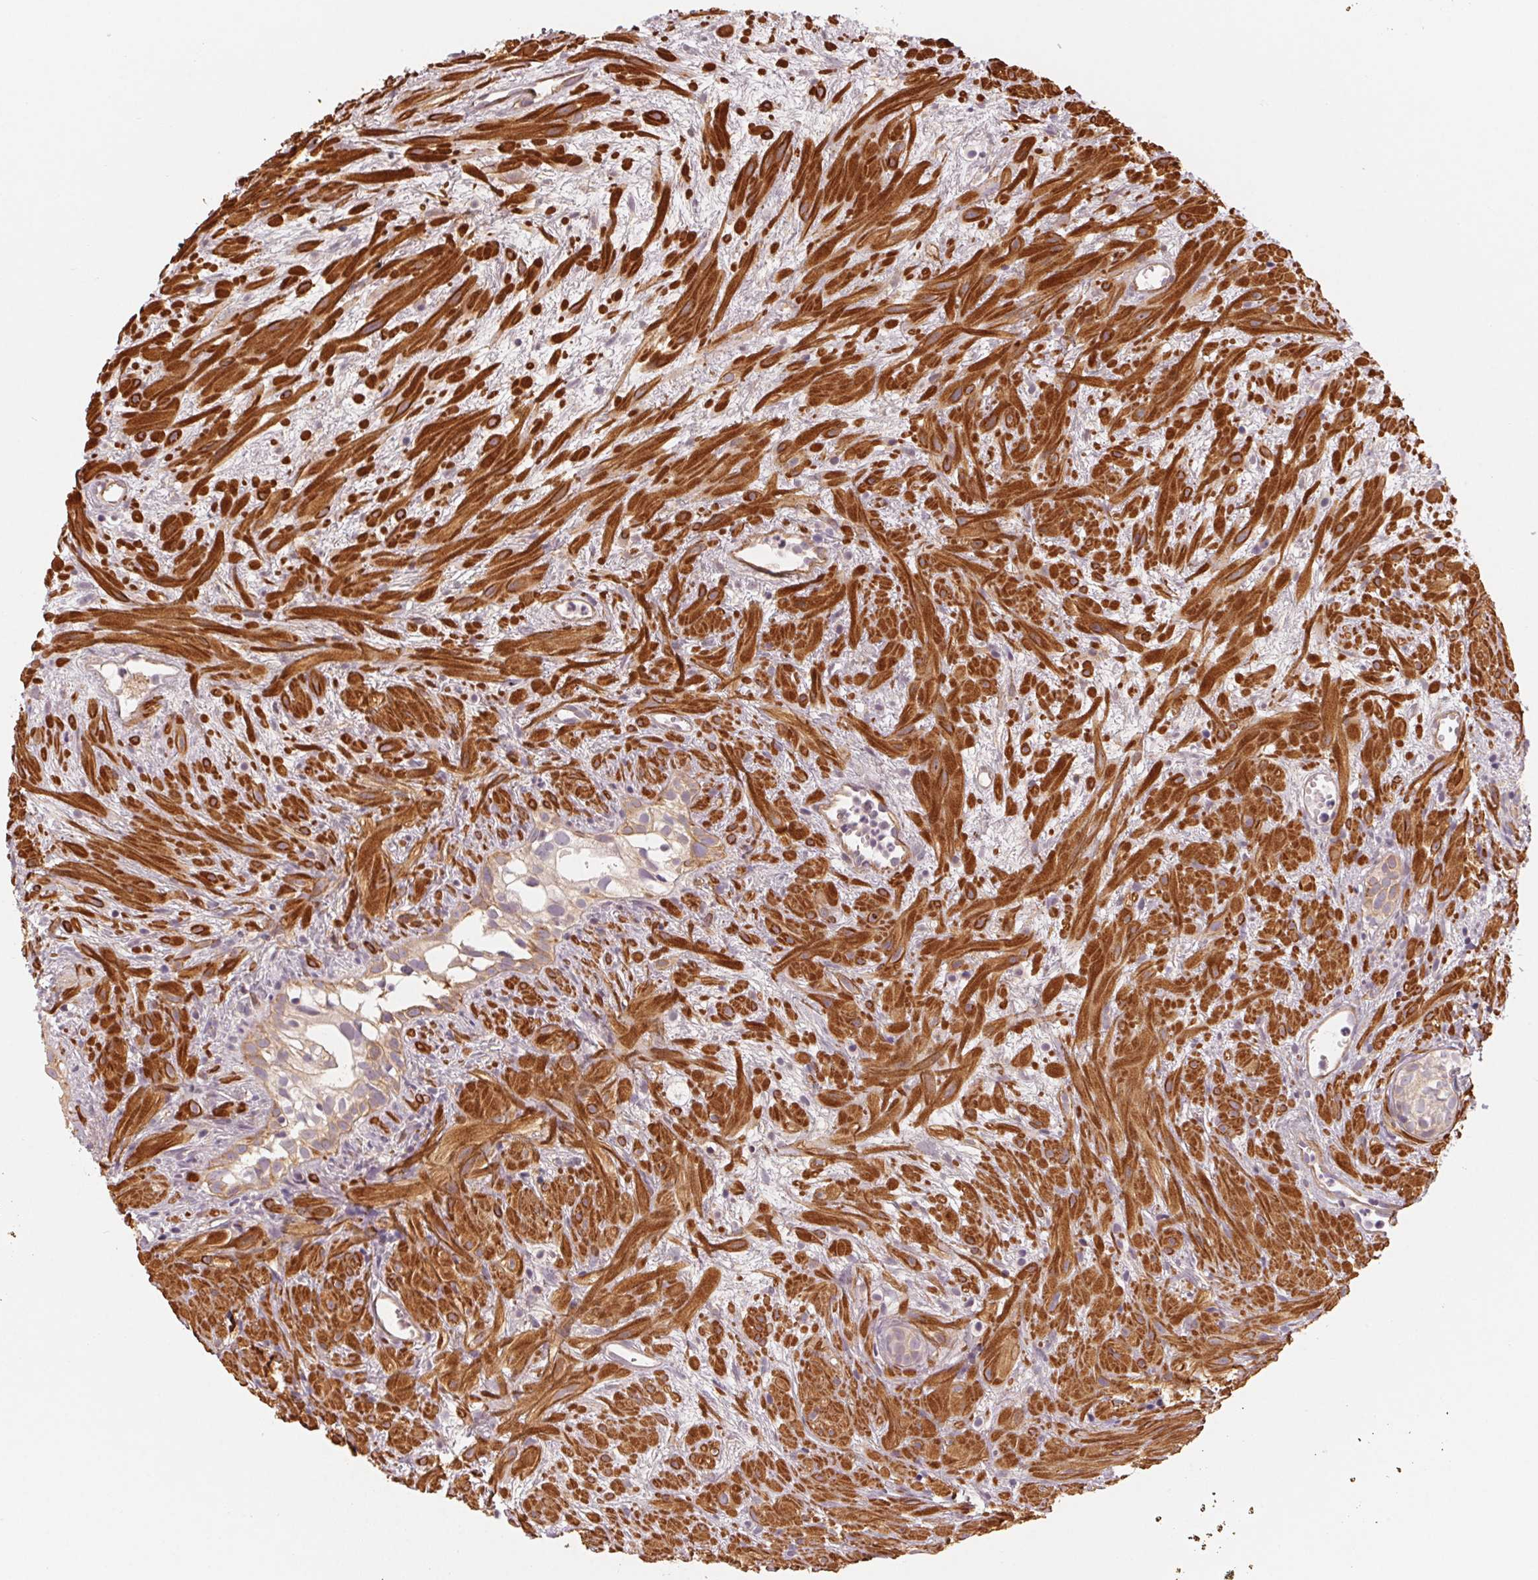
{"staining": {"intensity": "negative", "quantity": "none", "location": "none"}, "tissue": "prostate cancer", "cell_type": "Tumor cells", "image_type": "cancer", "snomed": [{"axis": "morphology", "description": "Adenocarcinoma, High grade"}, {"axis": "topography", "description": "Prostate"}], "caption": "The histopathology image reveals no staining of tumor cells in prostate high-grade adenocarcinoma.", "gene": "CCDC112", "patient": {"sex": "male", "age": 79}}